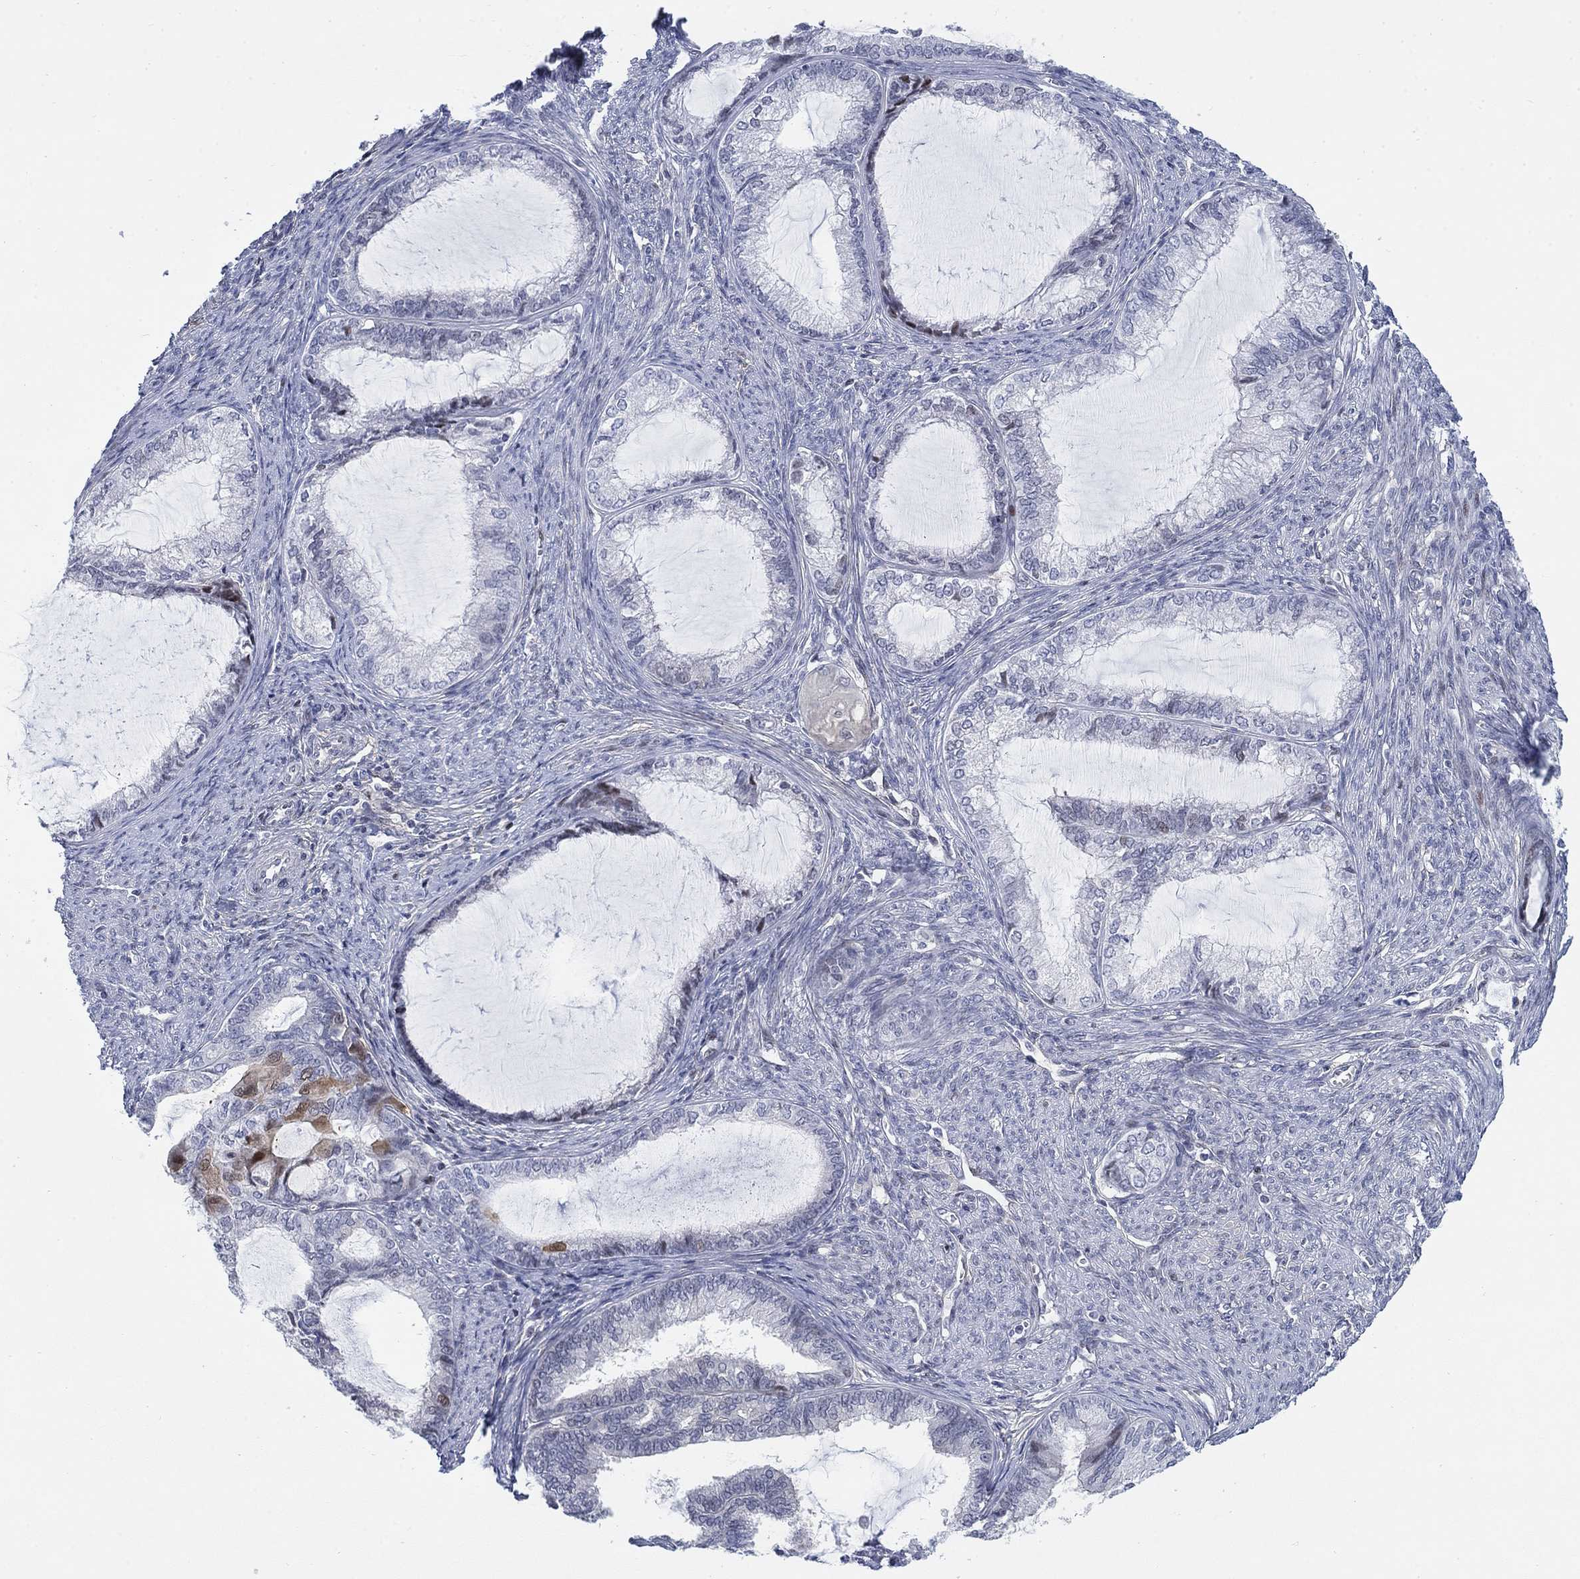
{"staining": {"intensity": "negative", "quantity": "none", "location": "none"}, "tissue": "endometrial cancer", "cell_type": "Tumor cells", "image_type": "cancer", "snomed": [{"axis": "morphology", "description": "Adenocarcinoma, NOS"}, {"axis": "topography", "description": "Endometrium"}], "caption": "A high-resolution image shows immunohistochemistry (IHC) staining of endometrial adenocarcinoma, which demonstrates no significant staining in tumor cells.", "gene": "MYO3A", "patient": {"sex": "female", "age": 86}}